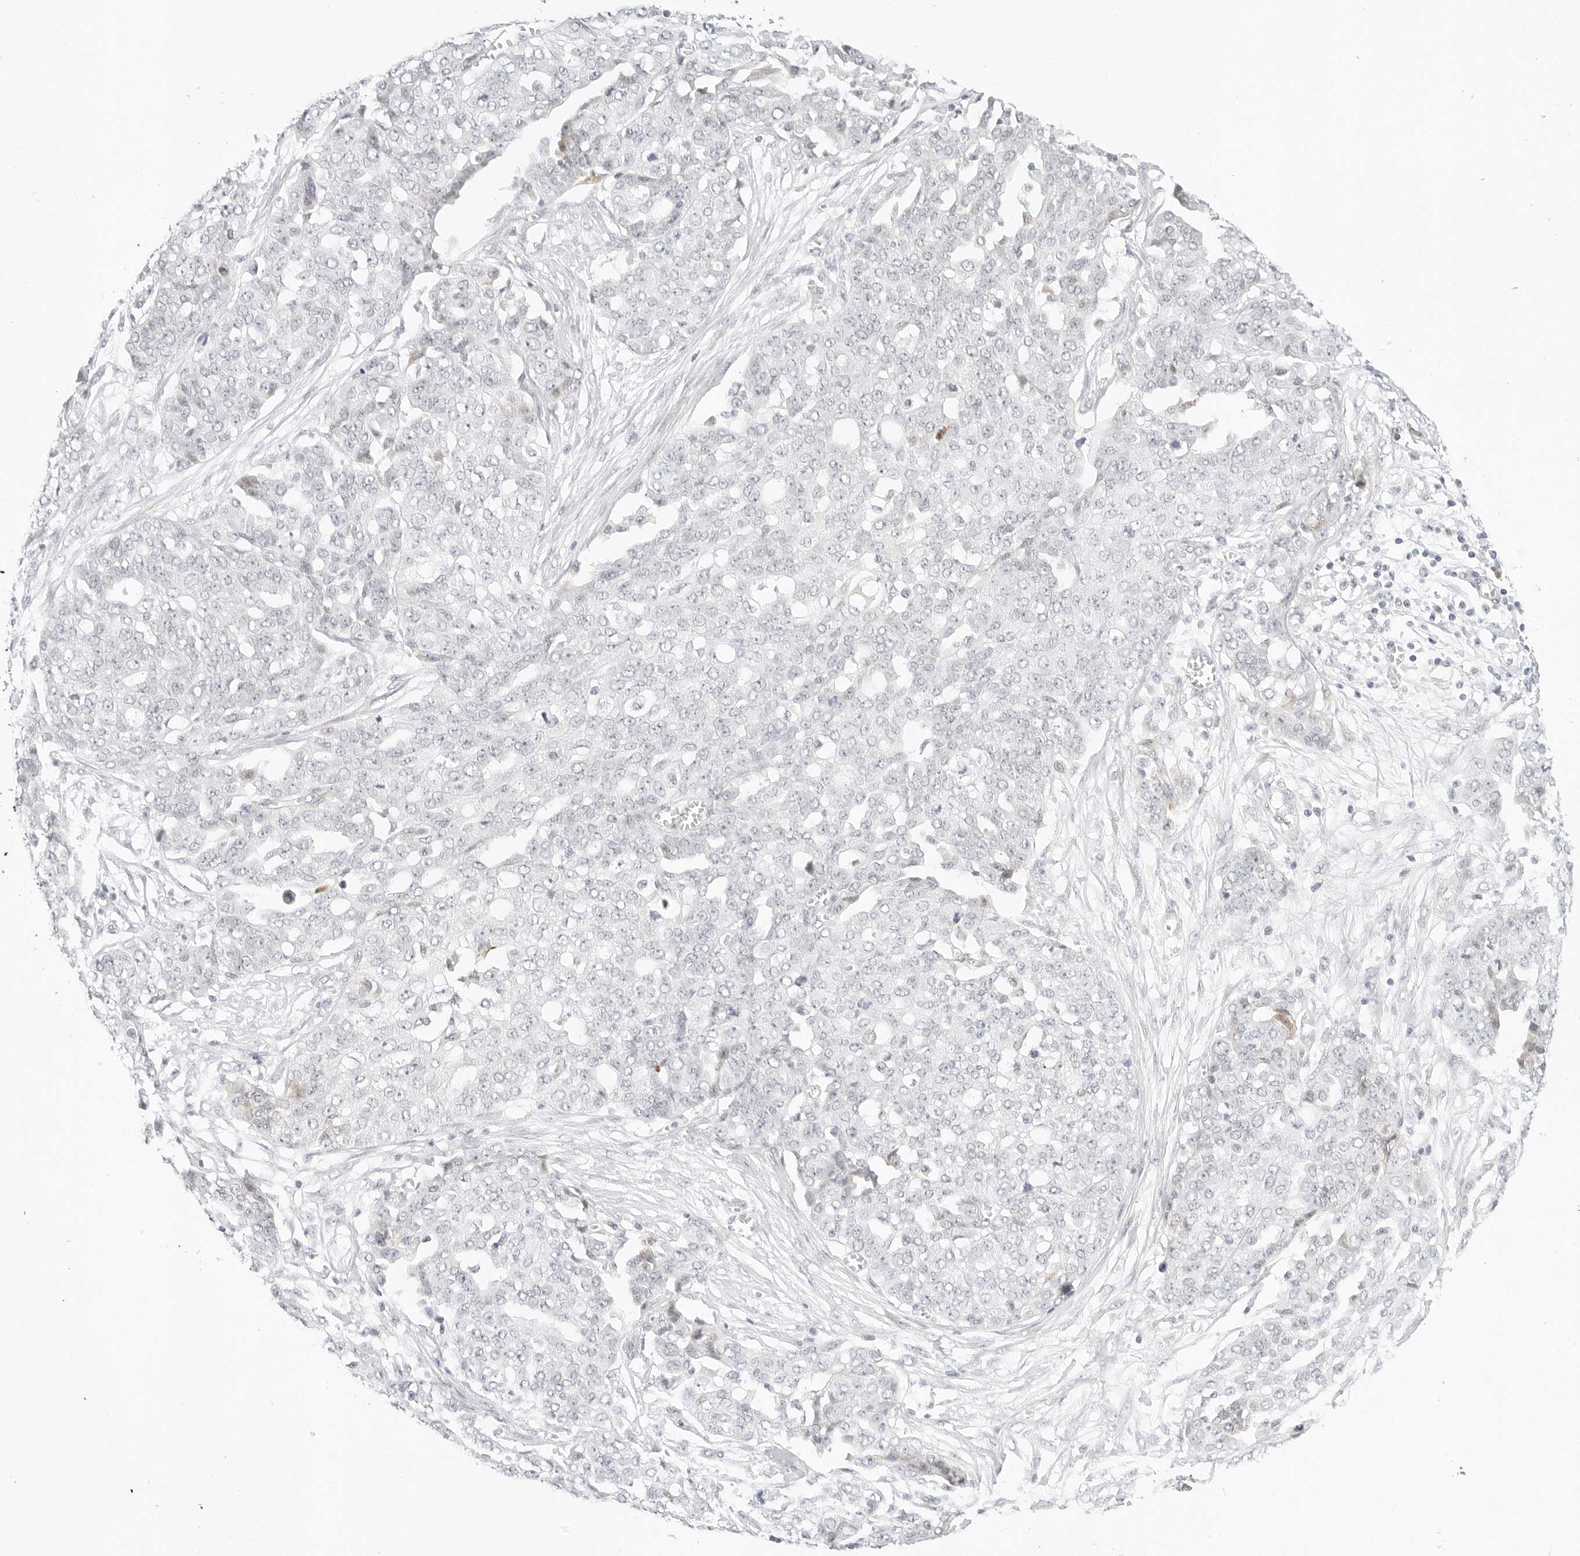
{"staining": {"intensity": "negative", "quantity": "none", "location": "none"}, "tissue": "ovarian cancer", "cell_type": "Tumor cells", "image_type": "cancer", "snomed": [{"axis": "morphology", "description": "Cystadenocarcinoma, serous, NOS"}, {"axis": "topography", "description": "Soft tissue"}, {"axis": "topography", "description": "Ovary"}], "caption": "Micrograph shows no significant protein staining in tumor cells of ovarian cancer.", "gene": "XKR4", "patient": {"sex": "female", "age": 57}}